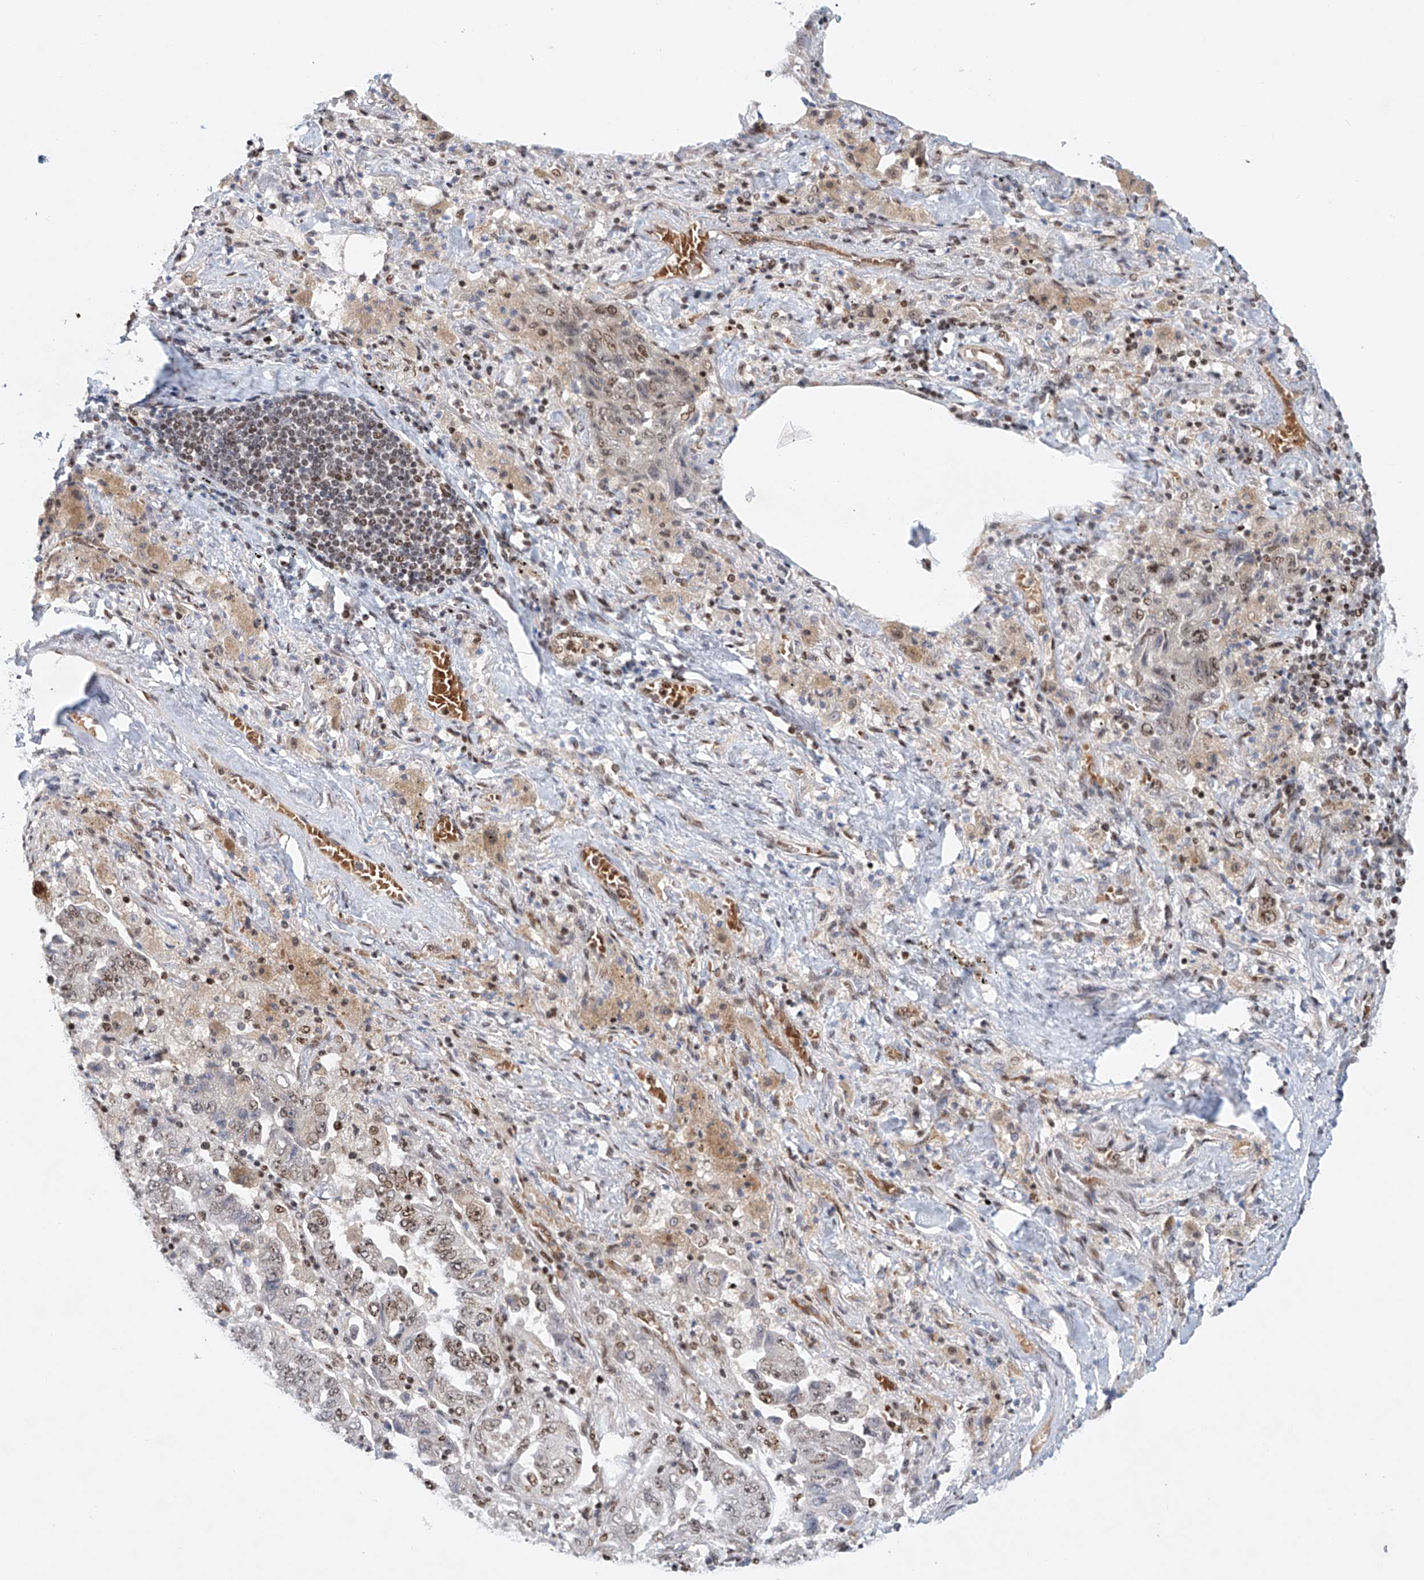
{"staining": {"intensity": "moderate", "quantity": "25%-75%", "location": "nuclear"}, "tissue": "lung cancer", "cell_type": "Tumor cells", "image_type": "cancer", "snomed": [{"axis": "morphology", "description": "Adenocarcinoma, NOS"}, {"axis": "topography", "description": "Lung"}], "caption": "This is an image of immunohistochemistry staining of lung adenocarcinoma, which shows moderate positivity in the nuclear of tumor cells.", "gene": "ZNF470", "patient": {"sex": "female", "age": 51}}